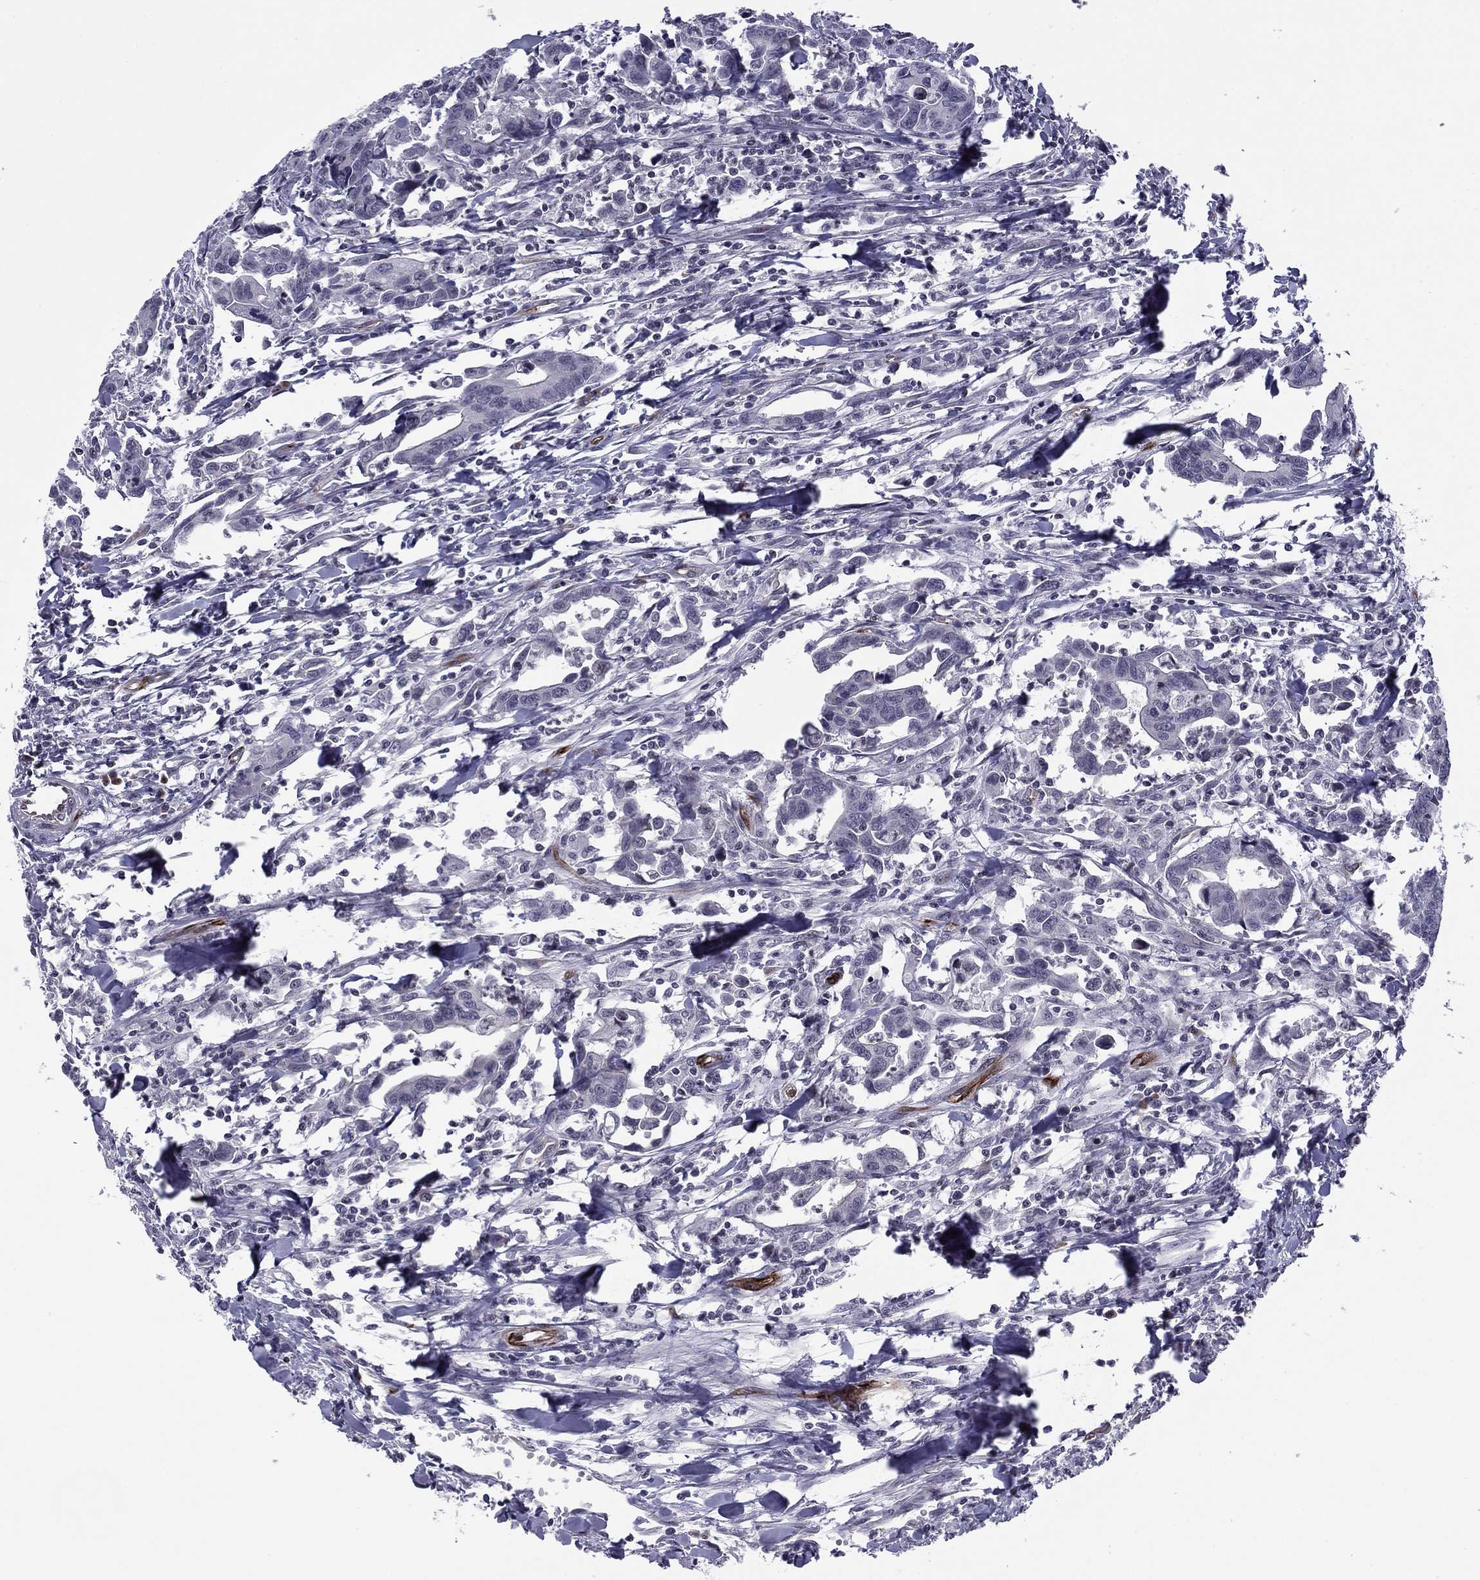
{"staining": {"intensity": "moderate", "quantity": "<25%", "location": "cytoplasmic/membranous"}, "tissue": "colorectal cancer", "cell_type": "Tumor cells", "image_type": "cancer", "snomed": [{"axis": "morphology", "description": "Adenocarcinoma, NOS"}, {"axis": "topography", "description": "Rectum"}], "caption": "High-magnification brightfield microscopy of colorectal cancer (adenocarcinoma) stained with DAB (brown) and counterstained with hematoxylin (blue). tumor cells exhibit moderate cytoplasmic/membranous expression is appreciated in approximately<25% of cells. (Stains: DAB in brown, nuclei in blue, Microscopy: brightfield microscopy at high magnification).", "gene": "ANKS4B", "patient": {"sex": "male", "age": 67}}